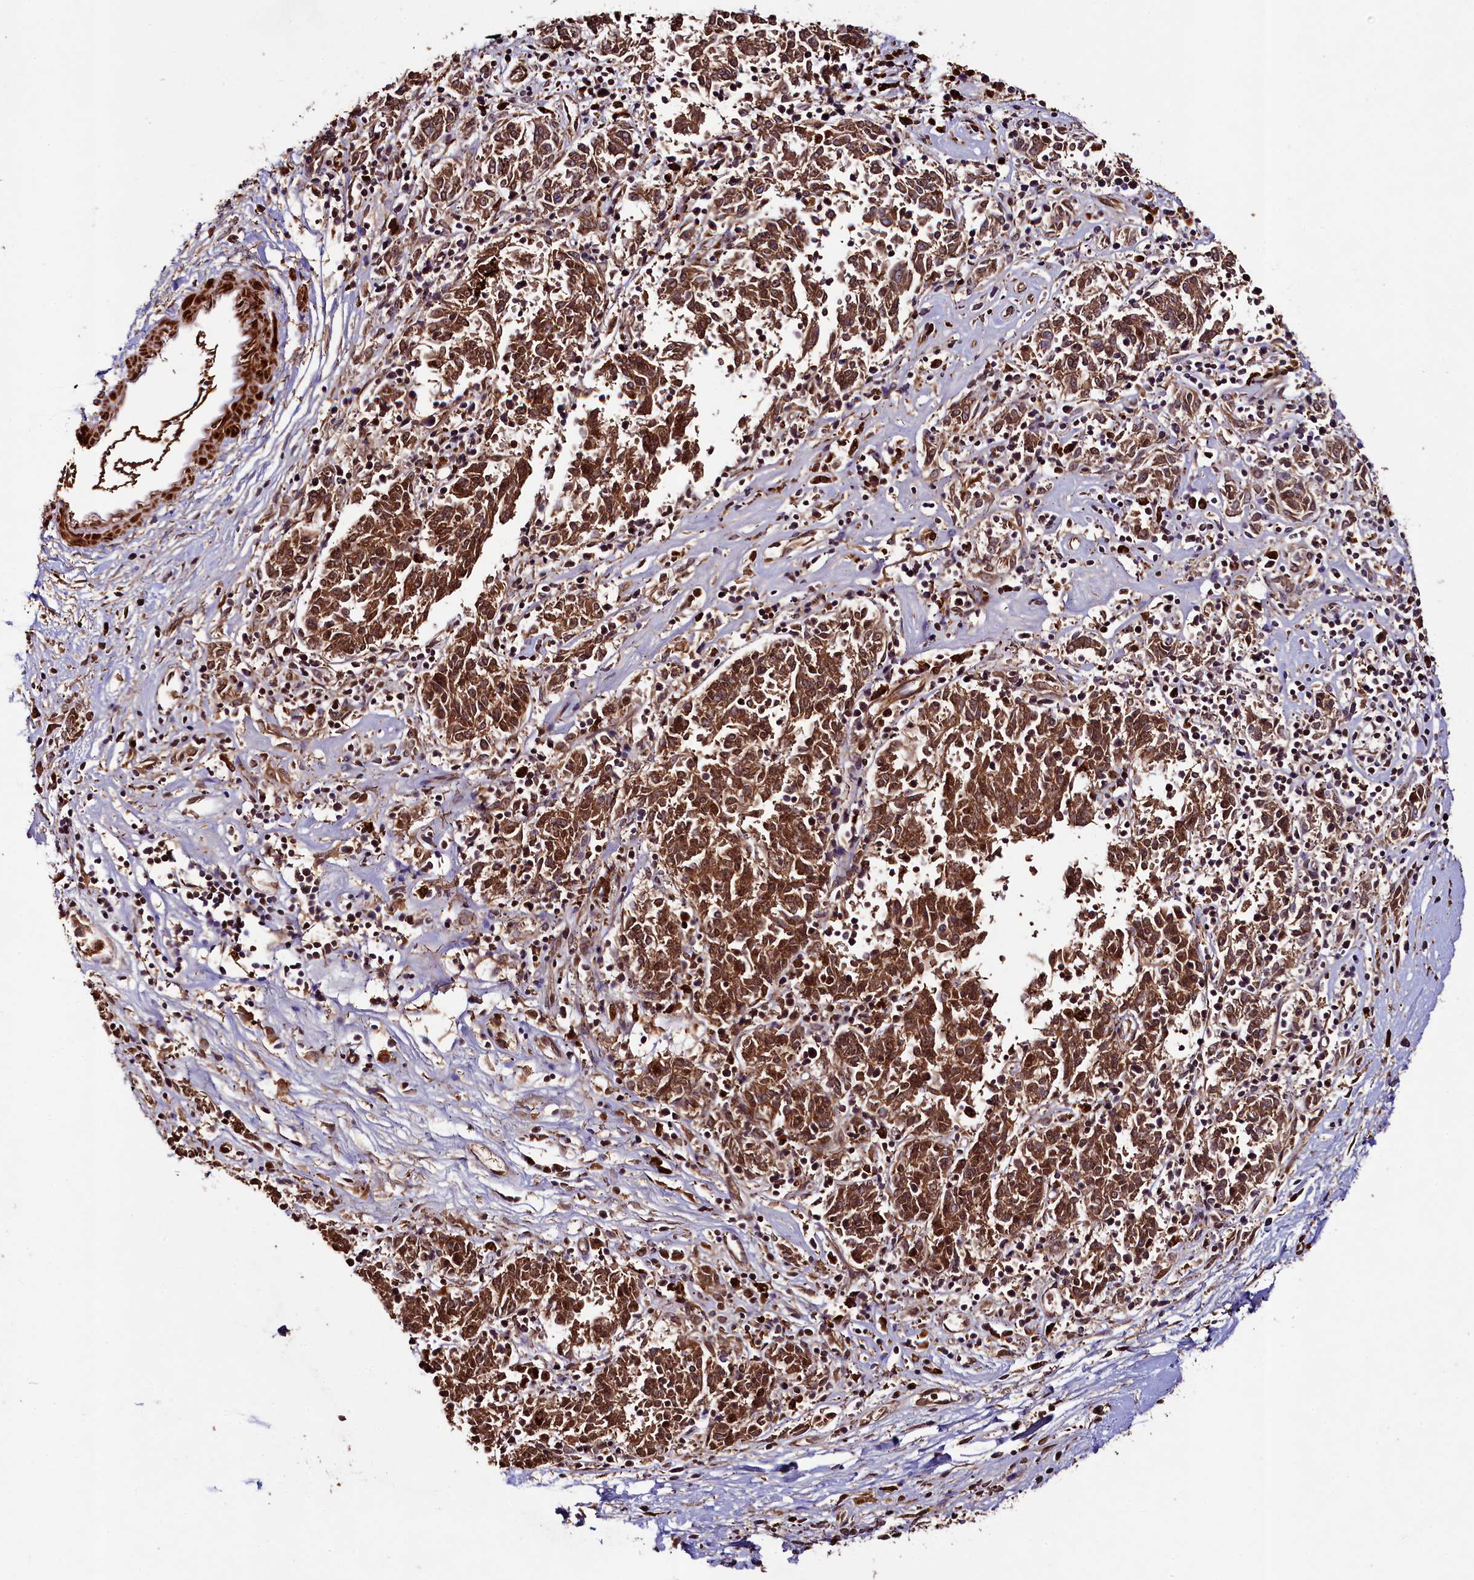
{"staining": {"intensity": "moderate", "quantity": ">75%", "location": "cytoplasmic/membranous"}, "tissue": "melanoma", "cell_type": "Tumor cells", "image_type": "cancer", "snomed": [{"axis": "morphology", "description": "Malignant melanoma, NOS"}, {"axis": "topography", "description": "Skin"}], "caption": "Human melanoma stained for a protein (brown) displays moderate cytoplasmic/membranous positive staining in approximately >75% of tumor cells.", "gene": "CCDC102A", "patient": {"sex": "female", "age": 72}}